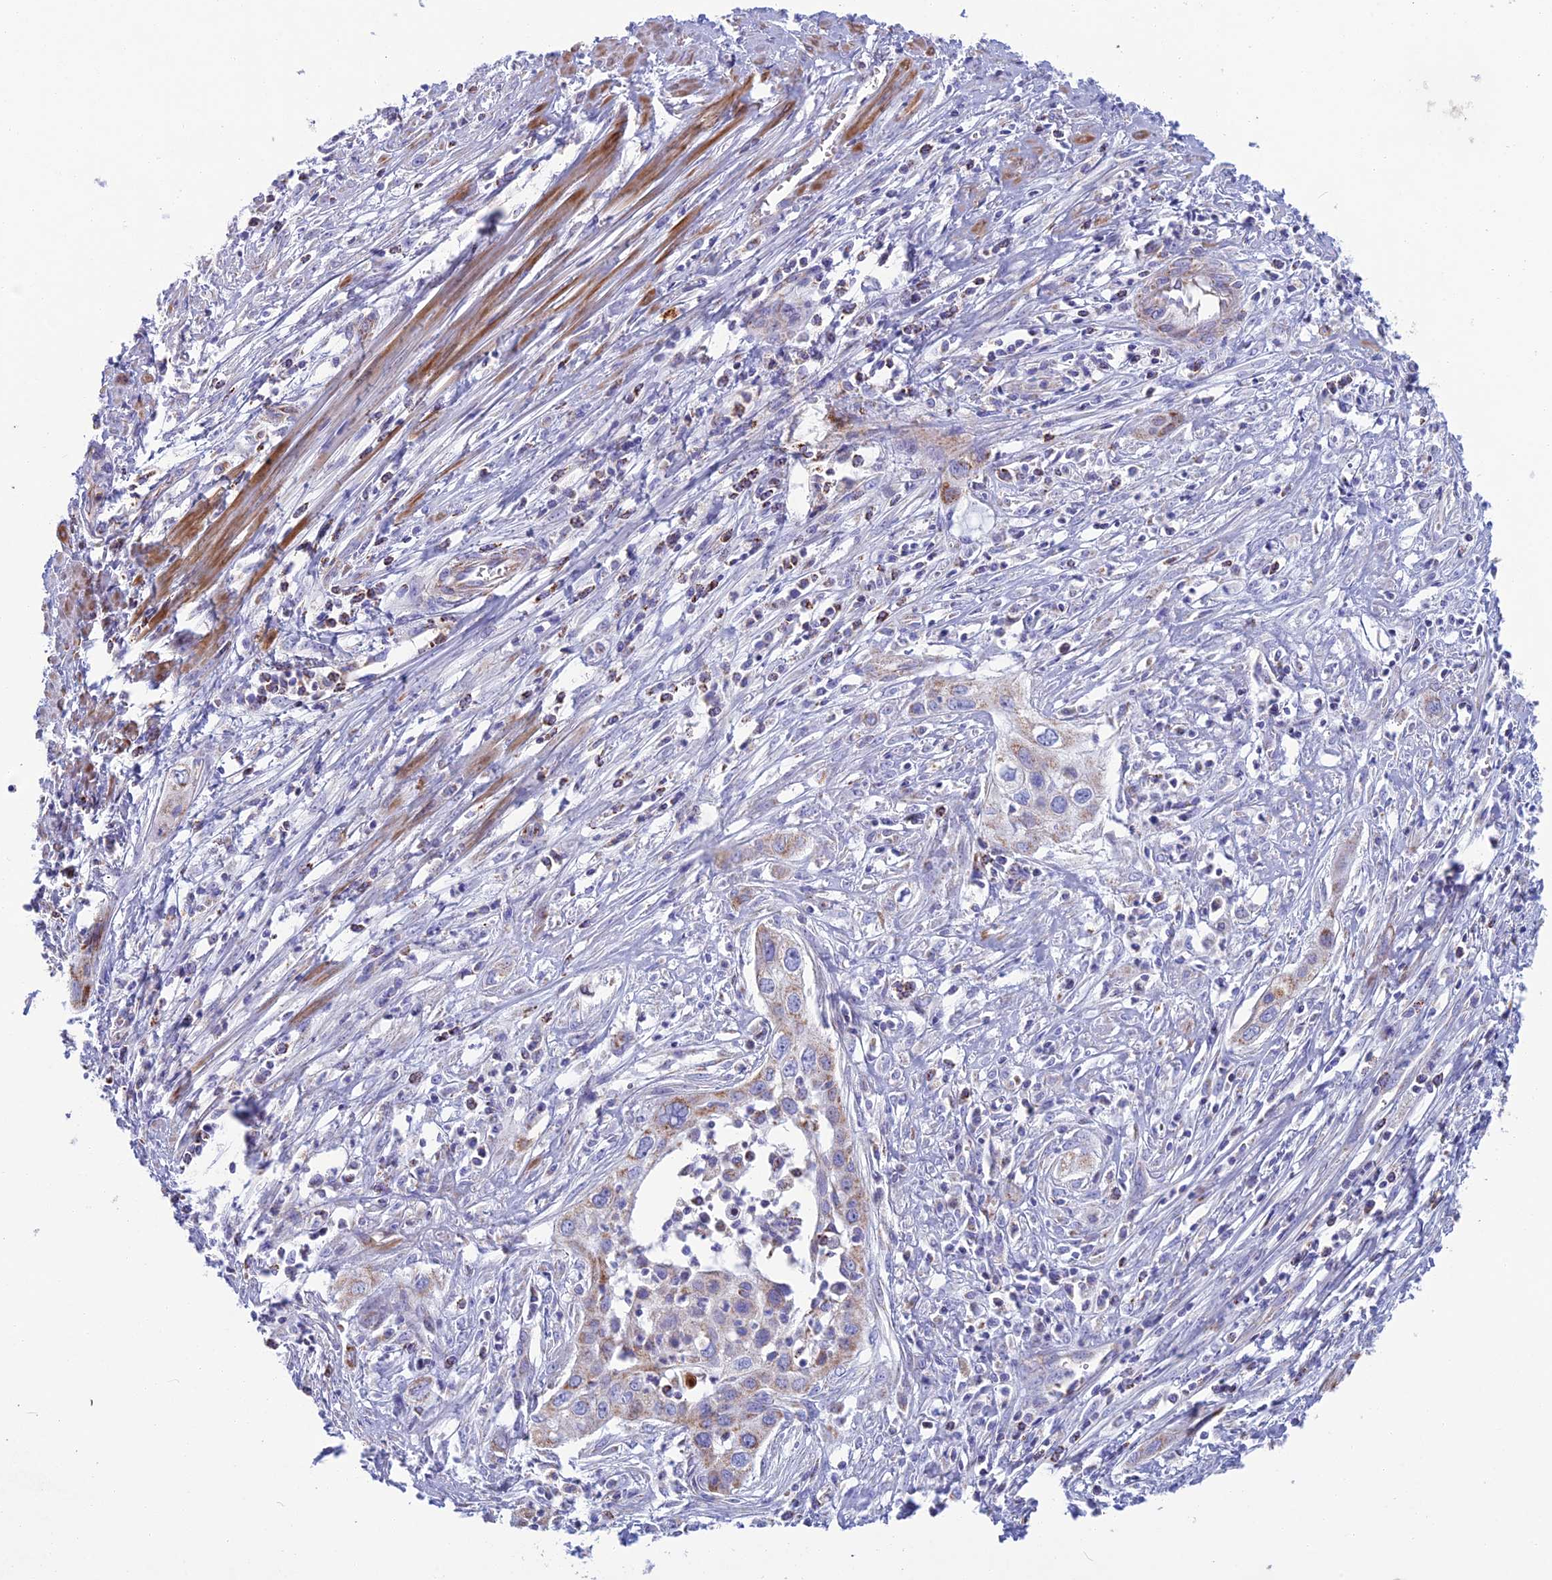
{"staining": {"intensity": "weak", "quantity": "25%-75%", "location": "cytoplasmic/membranous"}, "tissue": "cervical cancer", "cell_type": "Tumor cells", "image_type": "cancer", "snomed": [{"axis": "morphology", "description": "Squamous cell carcinoma, NOS"}, {"axis": "topography", "description": "Cervix"}], "caption": "Immunohistochemistry (IHC) of cervical cancer (squamous cell carcinoma) reveals low levels of weak cytoplasmic/membranous staining in about 25%-75% of tumor cells.", "gene": "CS", "patient": {"sex": "female", "age": 34}}